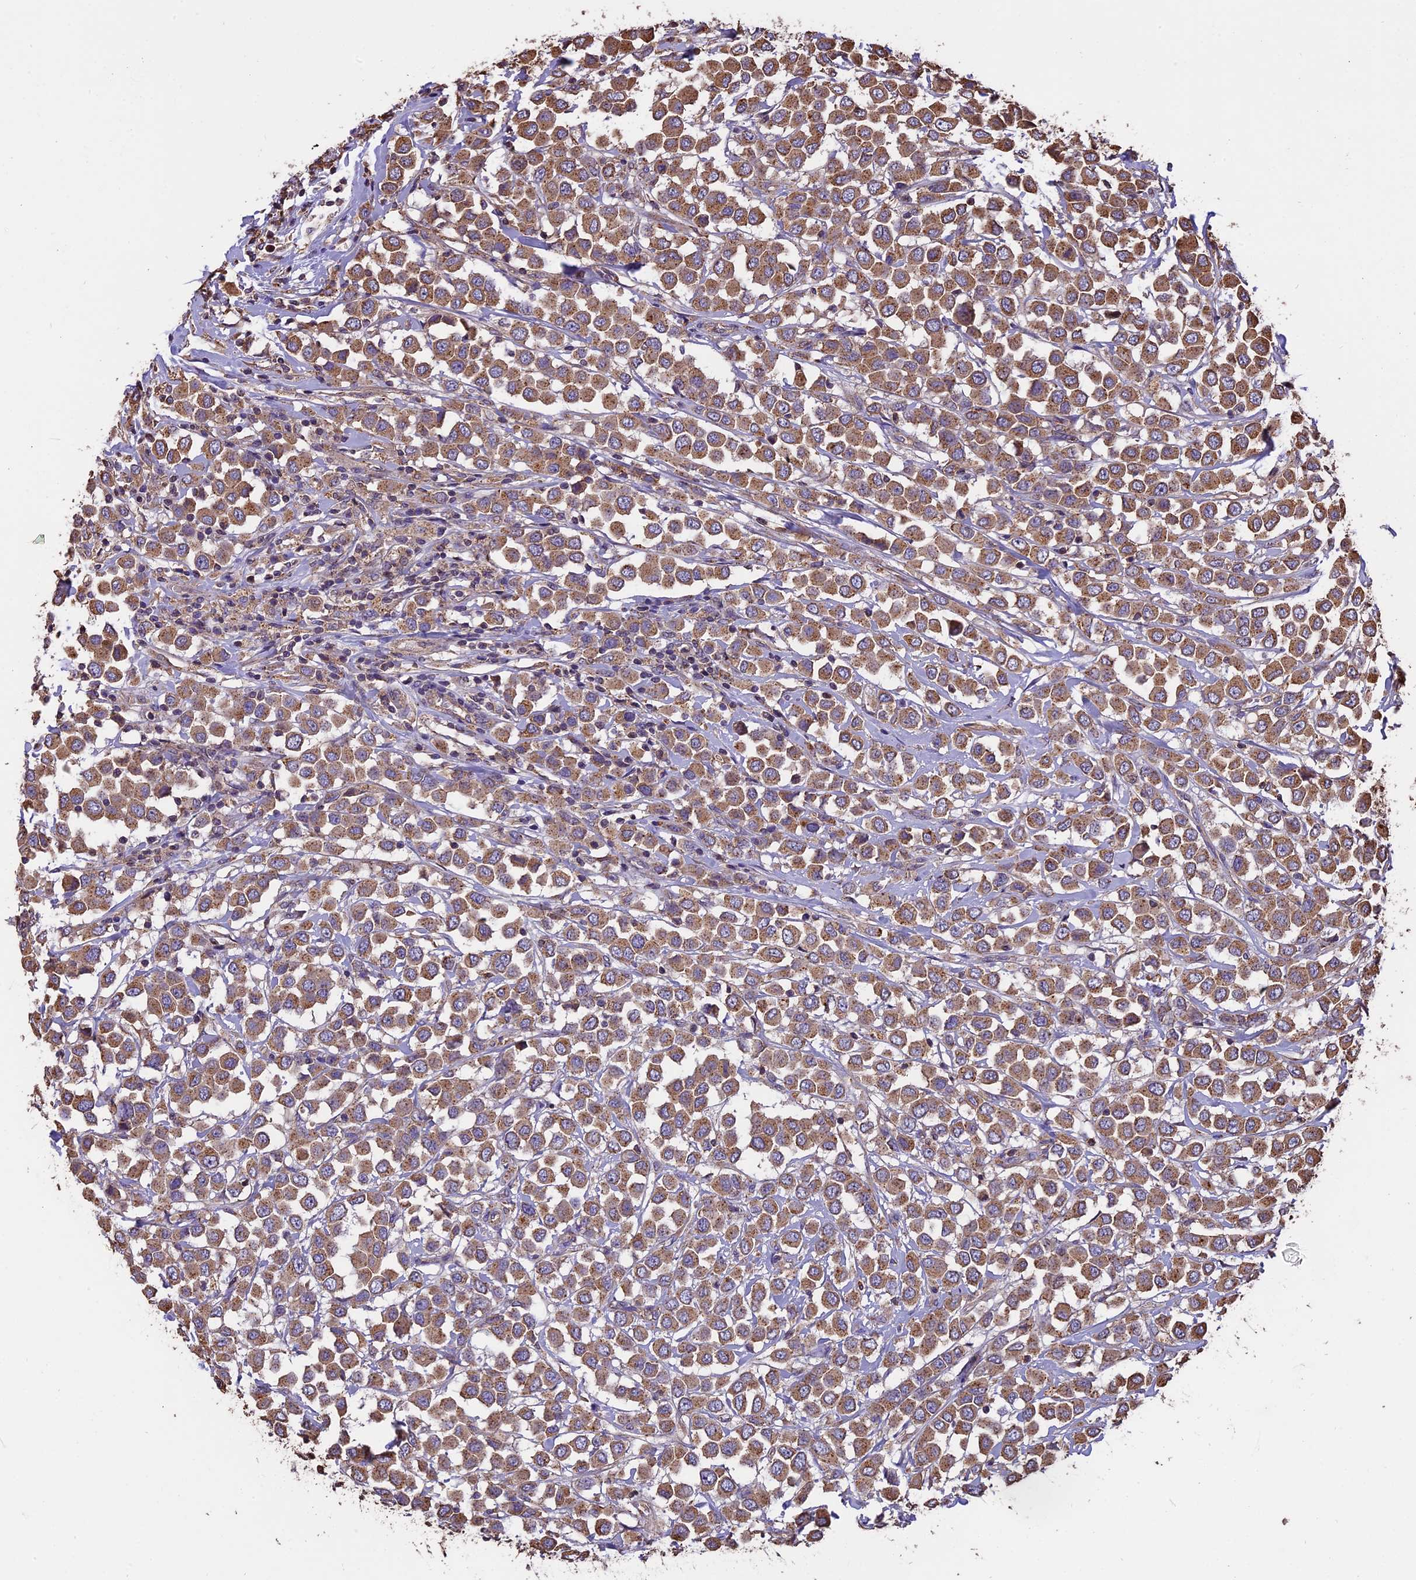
{"staining": {"intensity": "moderate", "quantity": ">75%", "location": "cytoplasmic/membranous"}, "tissue": "breast cancer", "cell_type": "Tumor cells", "image_type": "cancer", "snomed": [{"axis": "morphology", "description": "Duct carcinoma"}, {"axis": "topography", "description": "Breast"}], "caption": "Protein analysis of breast cancer tissue reveals moderate cytoplasmic/membranous staining in approximately >75% of tumor cells.", "gene": "CHMP2A", "patient": {"sex": "female", "age": 61}}